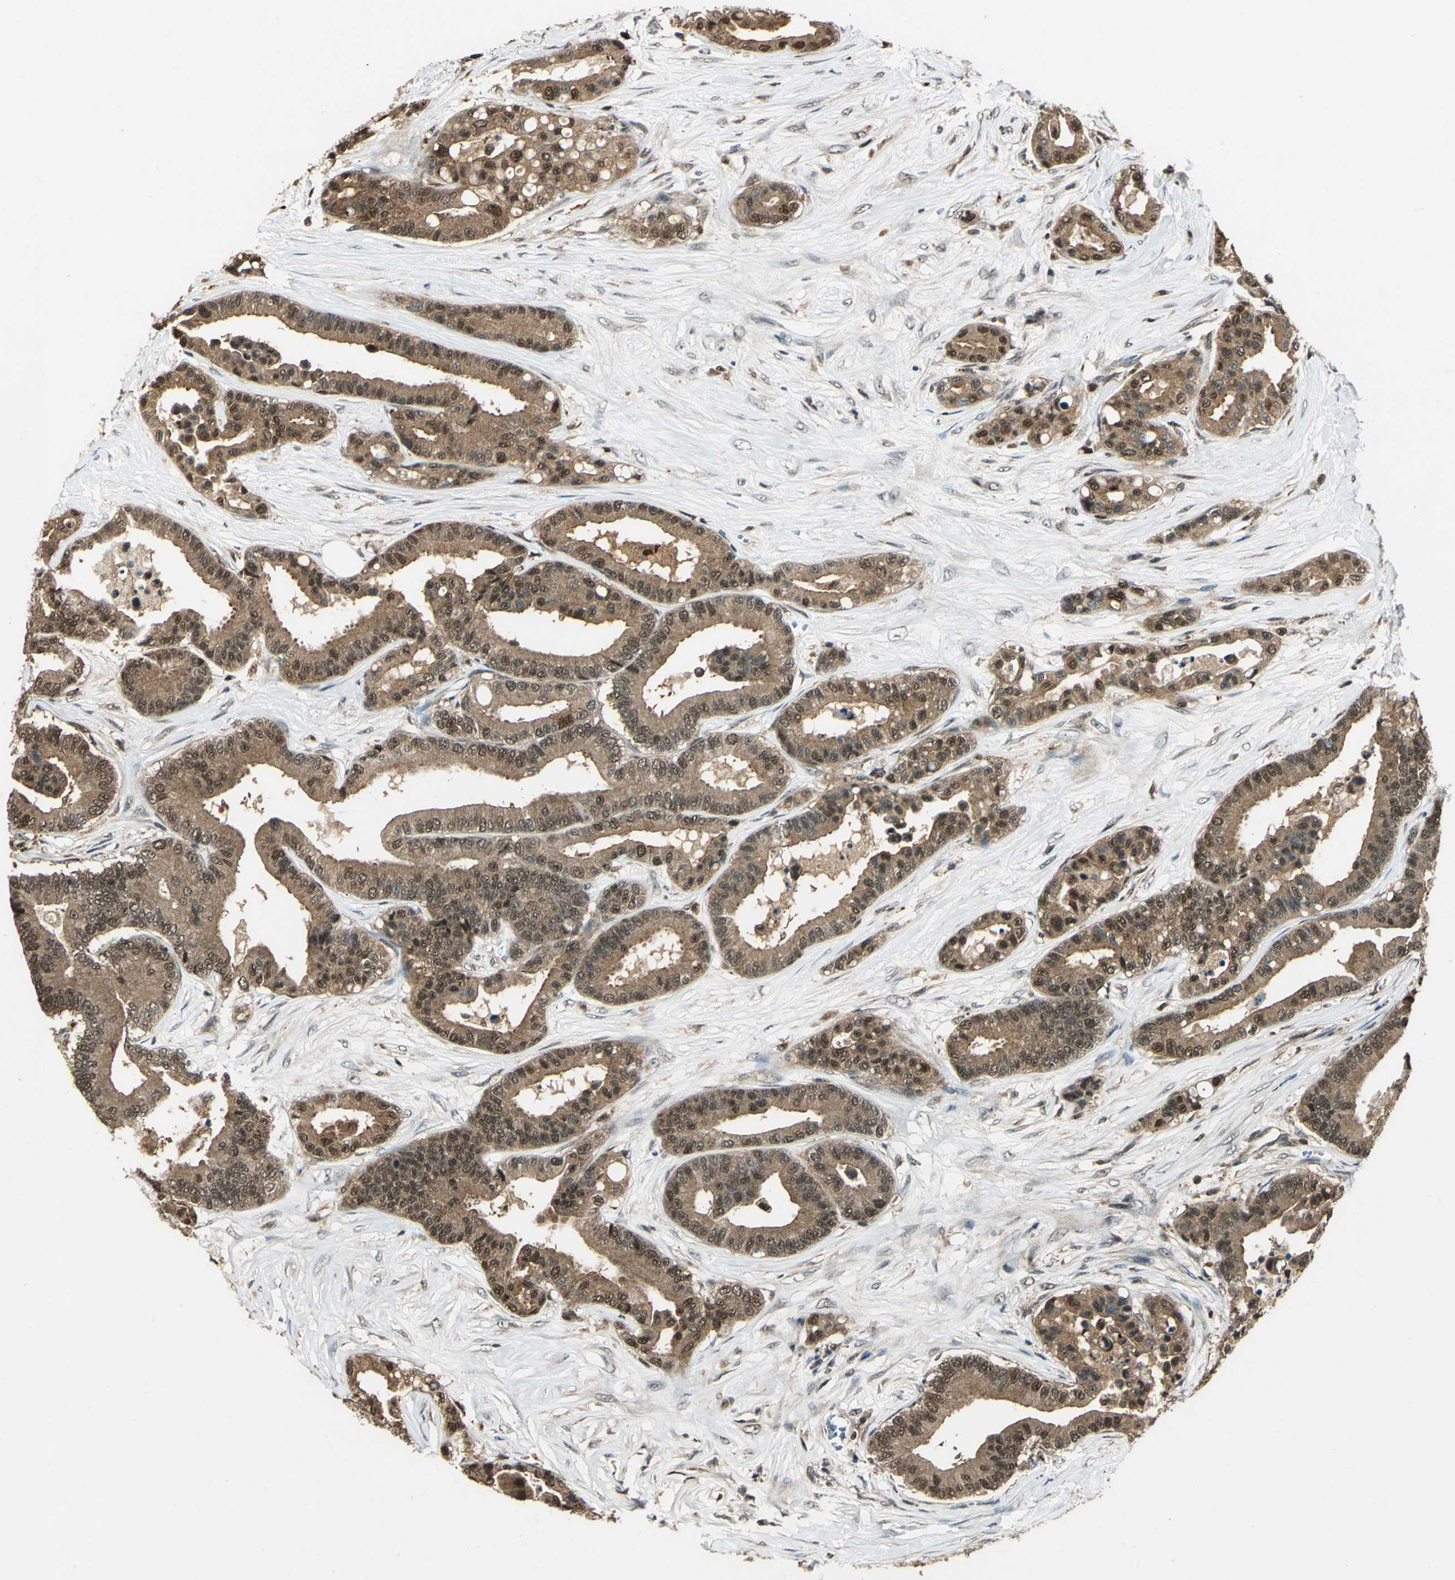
{"staining": {"intensity": "weak", "quantity": ">75%", "location": "cytoplasmic/membranous,nuclear"}, "tissue": "colorectal cancer", "cell_type": "Tumor cells", "image_type": "cancer", "snomed": [{"axis": "morphology", "description": "Adenocarcinoma, NOS"}, {"axis": "topography", "description": "Colon"}], "caption": "Protein expression analysis of human adenocarcinoma (colorectal) reveals weak cytoplasmic/membranous and nuclear expression in approximately >75% of tumor cells. The staining is performed using DAB (3,3'-diaminobenzidine) brown chromogen to label protein expression. The nuclei are counter-stained blue using hematoxylin.", "gene": "PPP1R13L", "patient": {"sex": "male", "age": 82}}